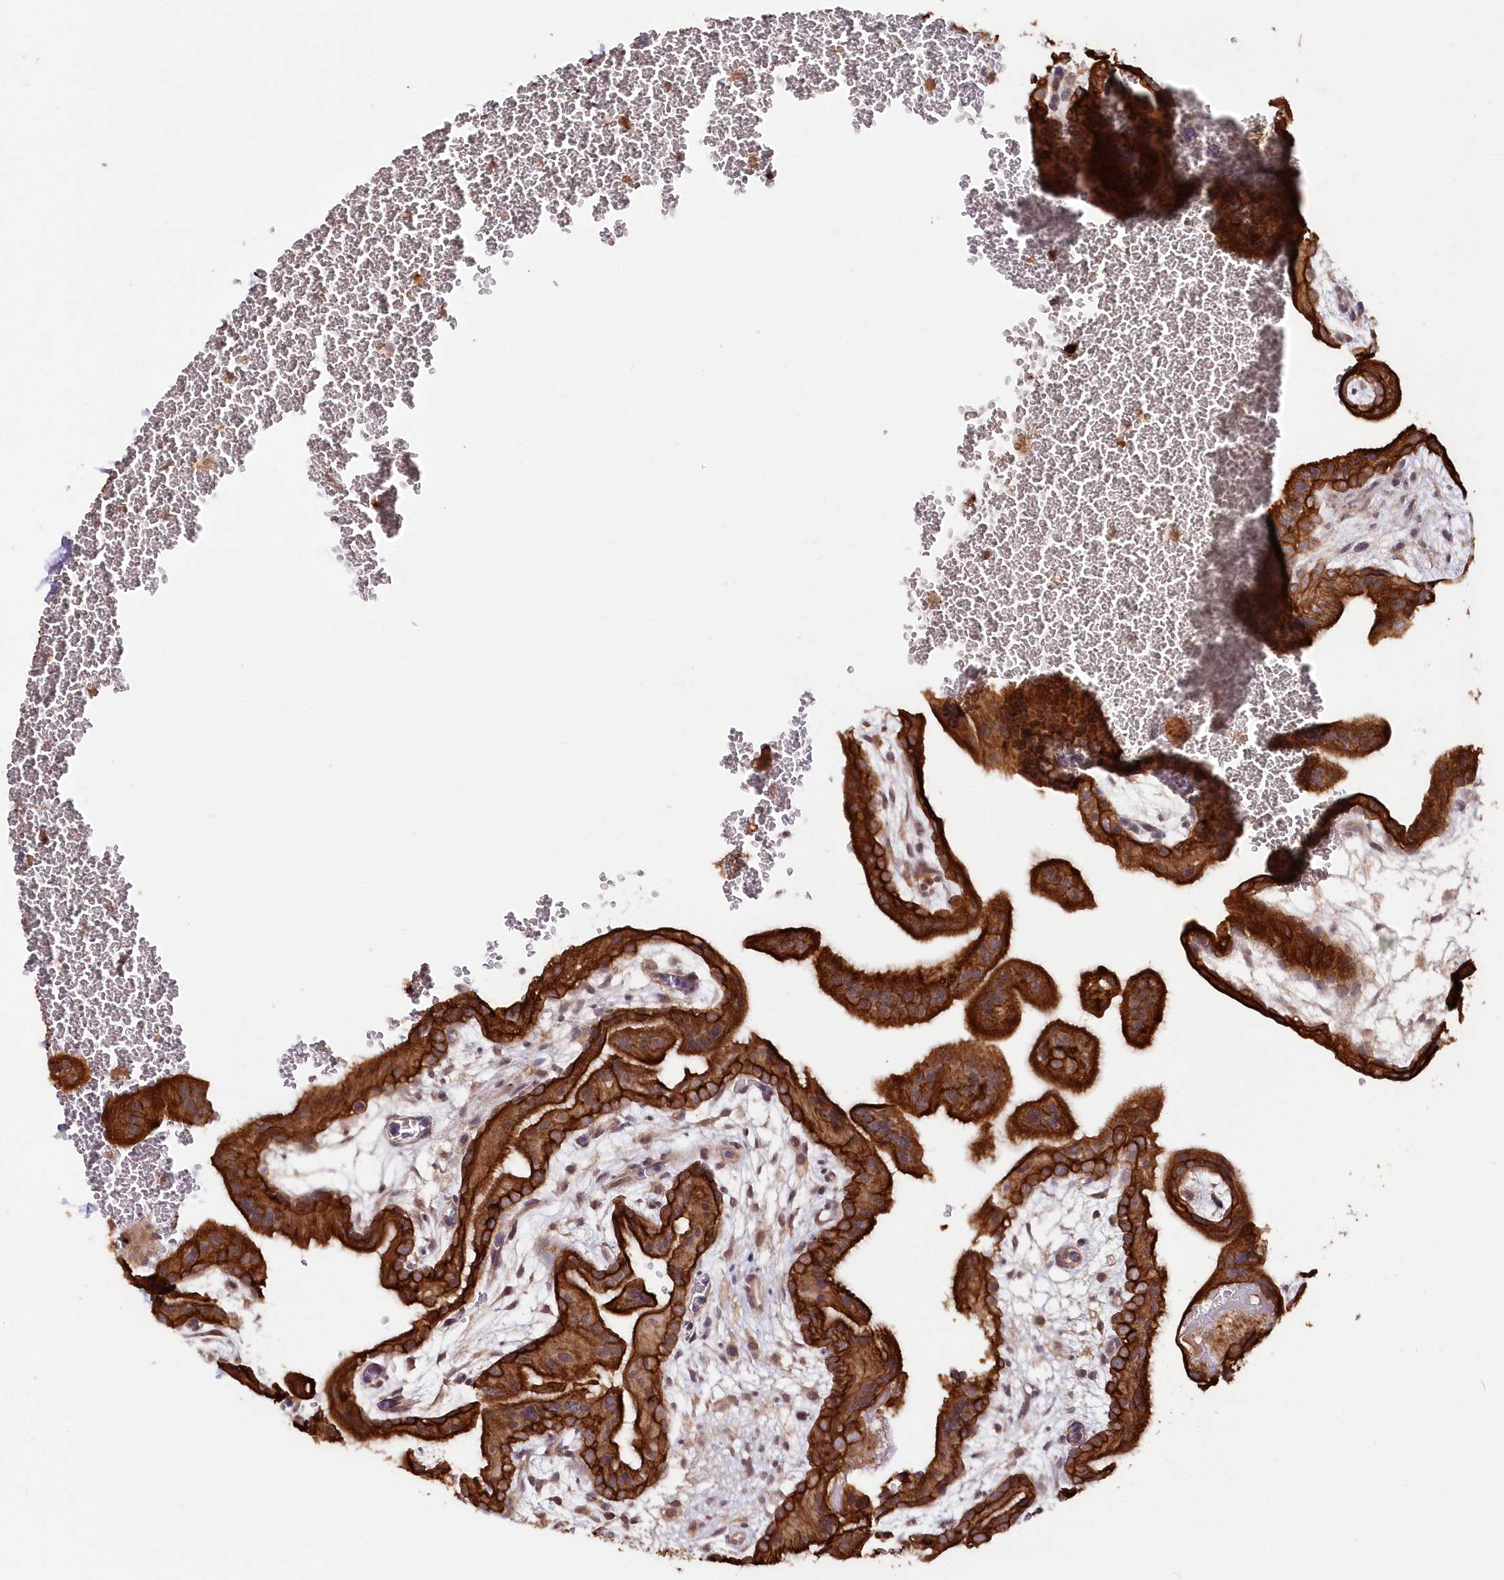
{"staining": {"intensity": "moderate", "quantity": ">75%", "location": "cytoplasmic/membranous"}, "tissue": "placenta", "cell_type": "Decidual cells", "image_type": "normal", "snomed": [{"axis": "morphology", "description": "Normal tissue, NOS"}, {"axis": "topography", "description": "Placenta"}], "caption": "Immunohistochemistry image of benign placenta: placenta stained using immunohistochemistry demonstrates medium levels of moderate protein expression localized specifically in the cytoplasmic/membranous of decidual cells, appearing as a cytoplasmic/membranous brown color.", "gene": "SNED1", "patient": {"sex": "female", "age": 35}}